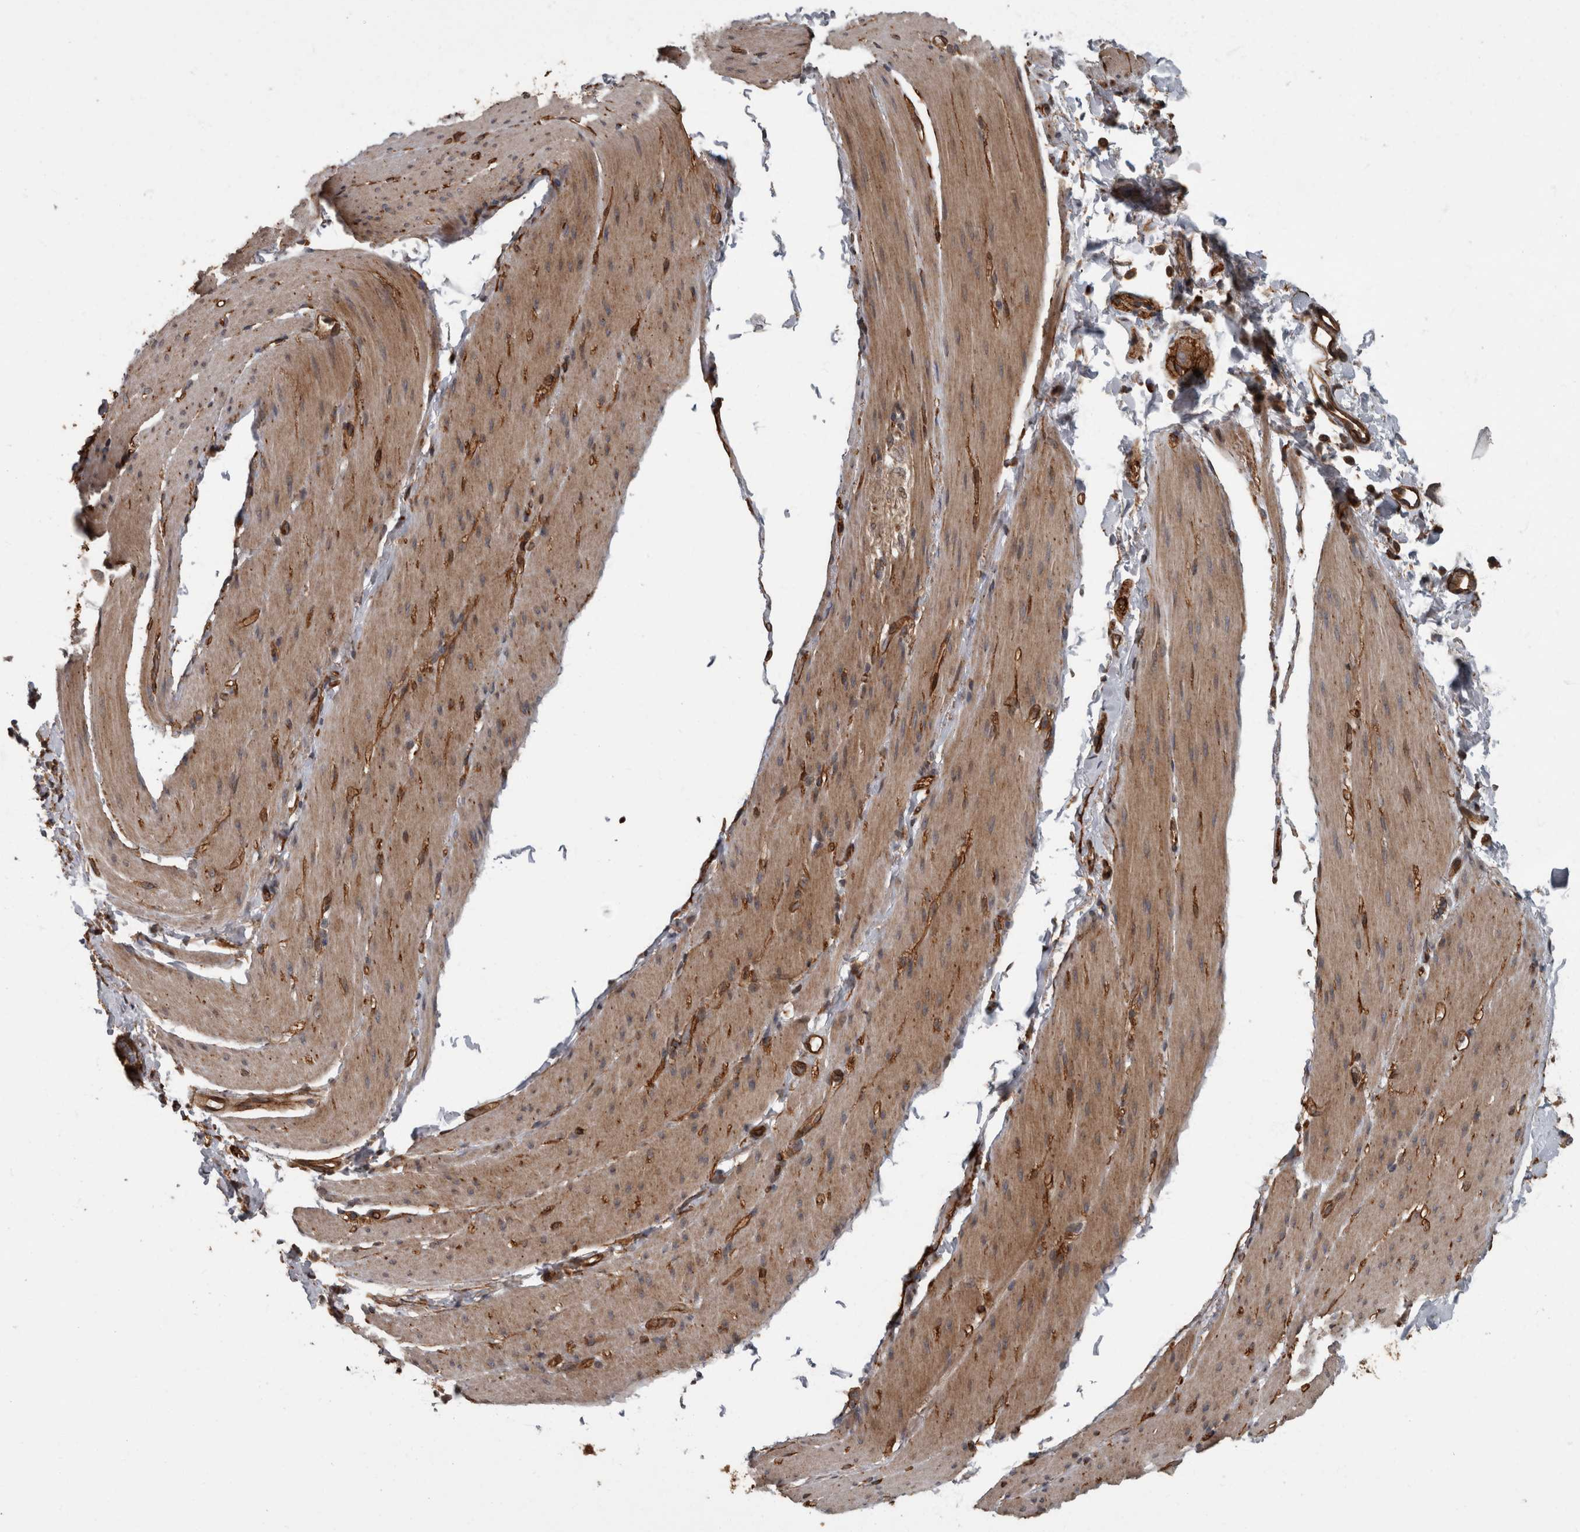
{"staining": {"intensity": "moderate", "quantity": ">75%", "location": "cytoplasmic/membranous"}, "tissue": "smooth muscle", "cell_type": "Smooth muscle cells", "image_type": "normal", "snomed": [{"axis": "morphology", "description": "Normal tissue, NOS"}, {"axis": "topography", "description": "Smooth muscle"}, {"axis": "topography", "description": "Small intestine"}], "caption": "A high-resolution histopathology image shows IHC staining of normal smooth muscle, which exhibits moderate cytoplasmic/membranous staining in approximately >75% of smooth muscle cells. The protein of interest is stained brown, and the nuclei are stained in blue (DAB IHC with brightfield microscopy, high magnification).", "gene": "VEGFD", "patient": {"sex": "female", "age": 84}}